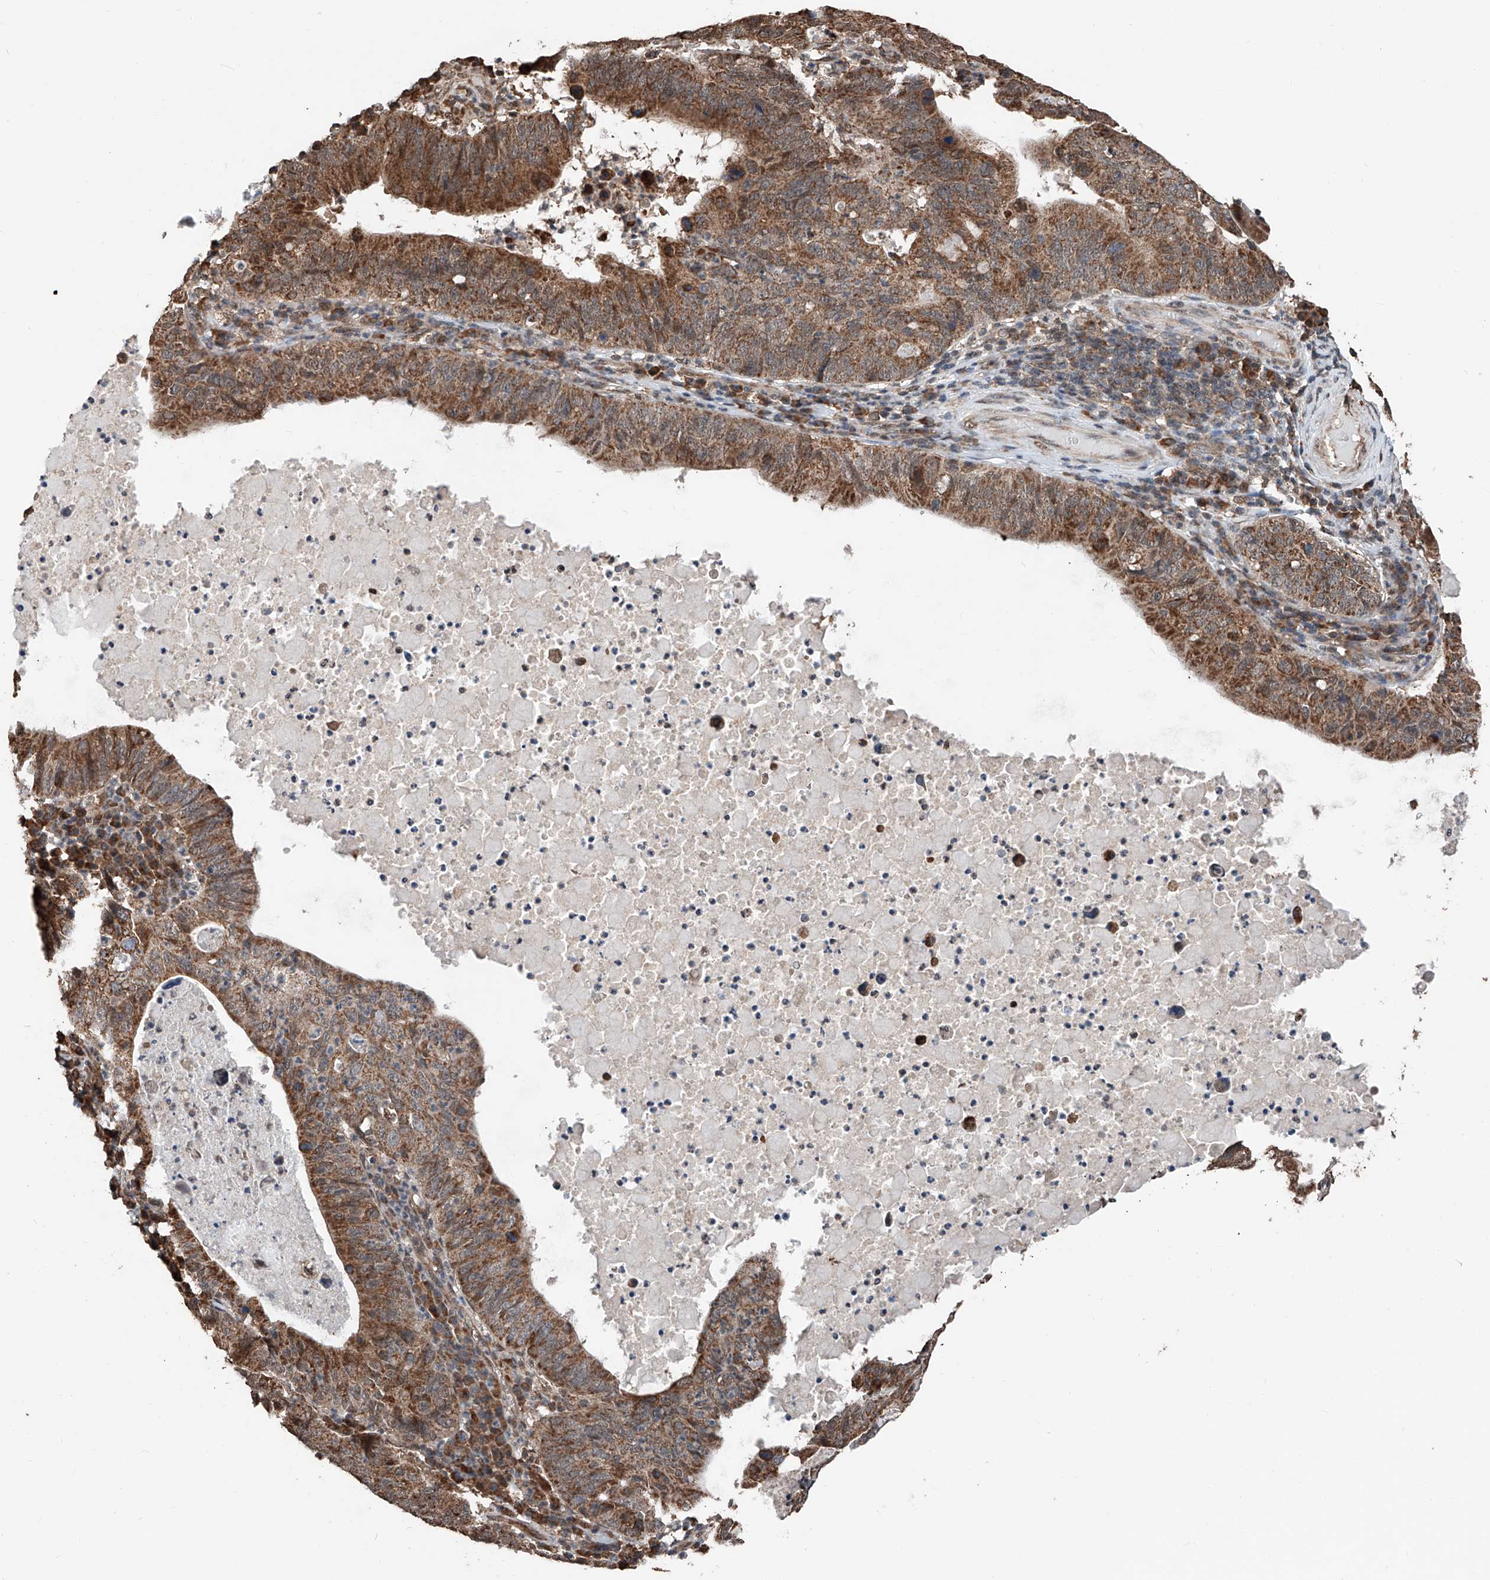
{"staining": {"intensity": "moderate", "quantity": ">75%", "location": "cytoplasmic/membranous"}, "tissue": "stomach cancer", "cell_type": "Tumor cells", "image_type": "cancer", "snomed": [{"axis": "morphology", "description": "Adenocarcinoma, NOS"}, {"axis": "topography", "description": "Stomach"}], "caption": "Stomach cancer was stained to show a protein in brown. There is medium levels of moderate cytoplasmic/membranous positivity in about >75% of tumor cells.", "gene": "ZNF445", "patient": {"sex": "male", "age": 59}}